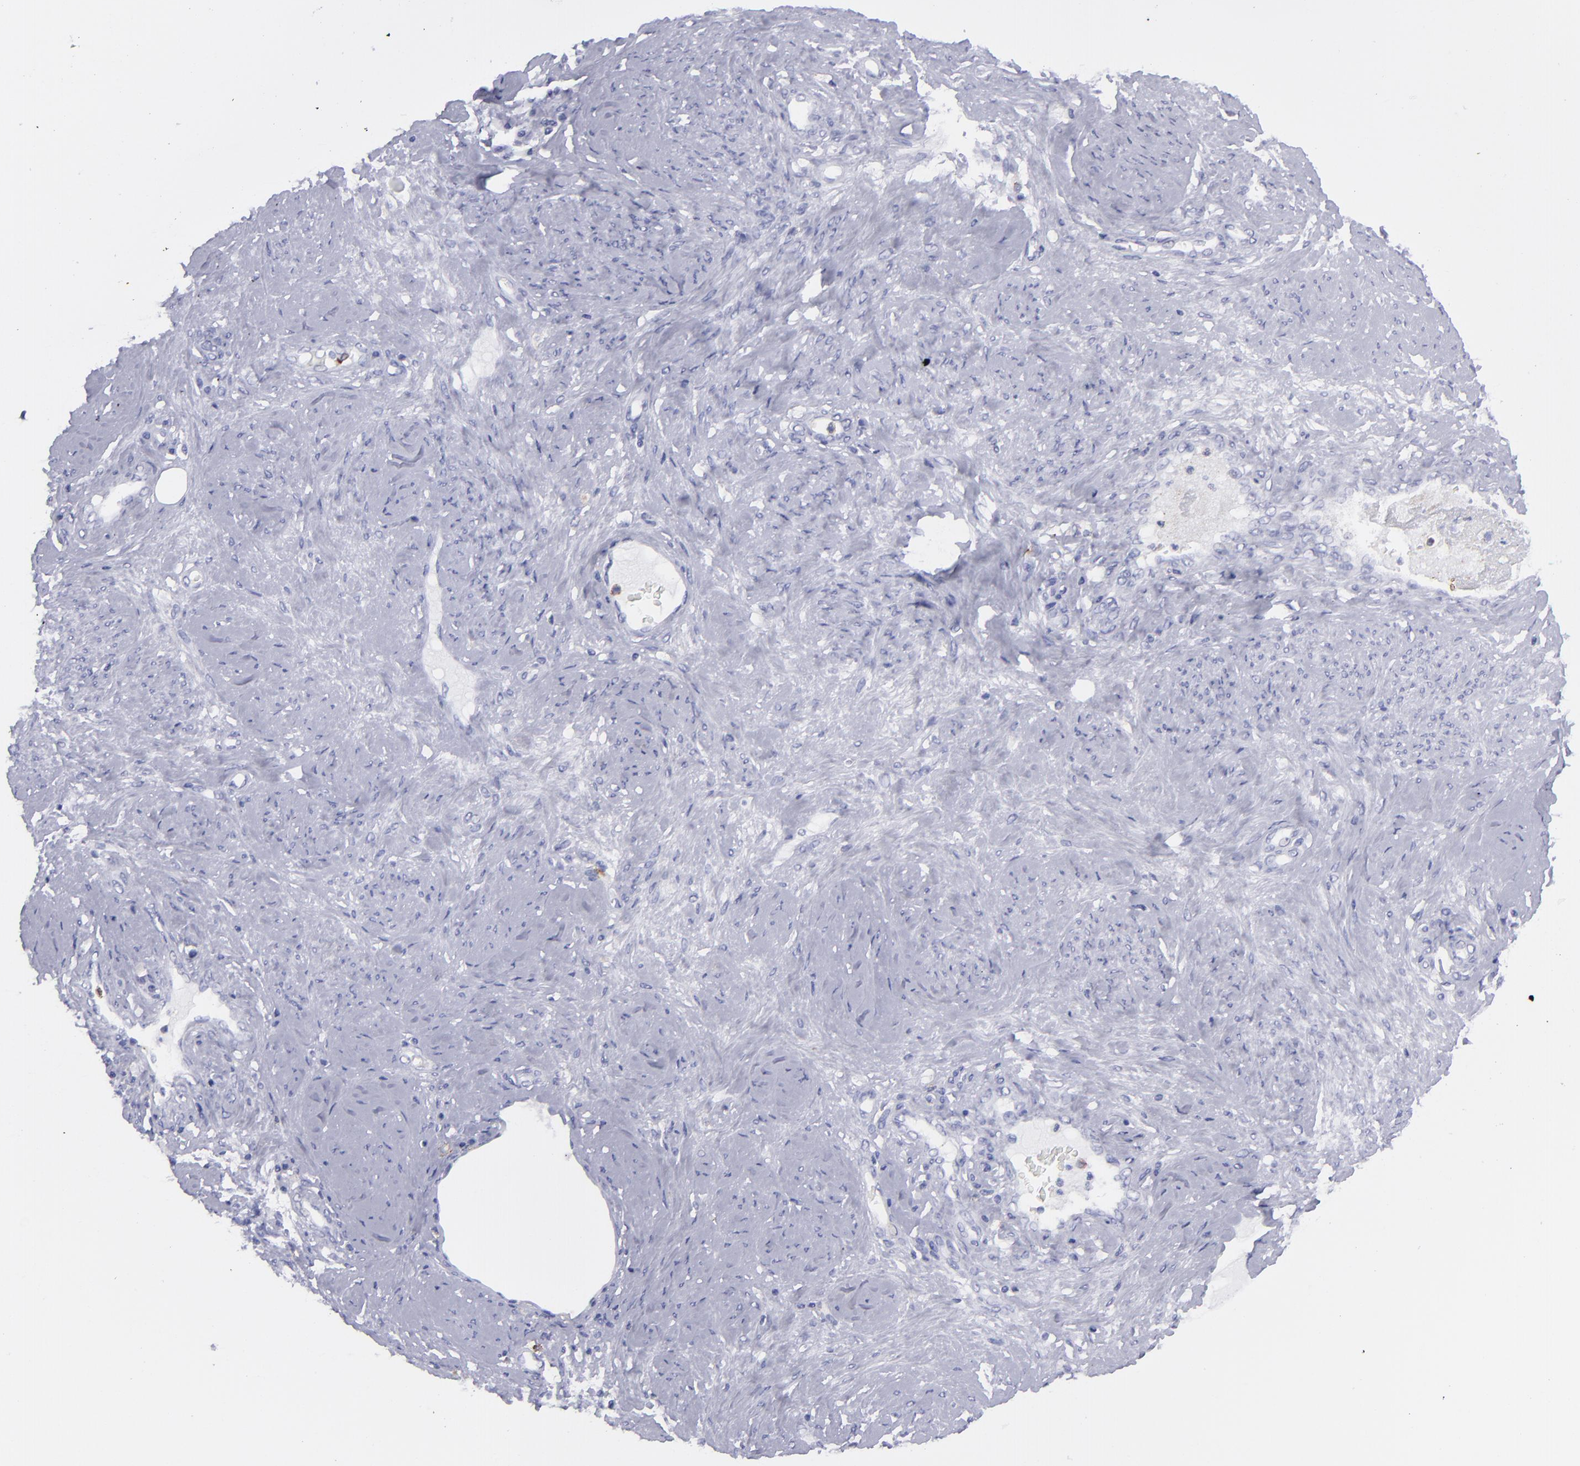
{"staining": {"intensity": "negative", "quantity": "none", "location": "none"}, "tissue": "cervical cancer", "cell_type": "Tumor cells", "image_type": "cancer", "snomed": [{"axis": "morphology", "description": "Squamous cell carcinoma, NOS"}, {"axis": "topography", "description": "Cervix"}], "caption": "This micrograph is of cervical cancer stained with immunohistochemistry (IHC) to label a protein in brown with the nuclei are counter-stained blue. There is no expression in tumor cells.", "gene": "SELPLG", "patient": {"sex": "female", "age": 41}}